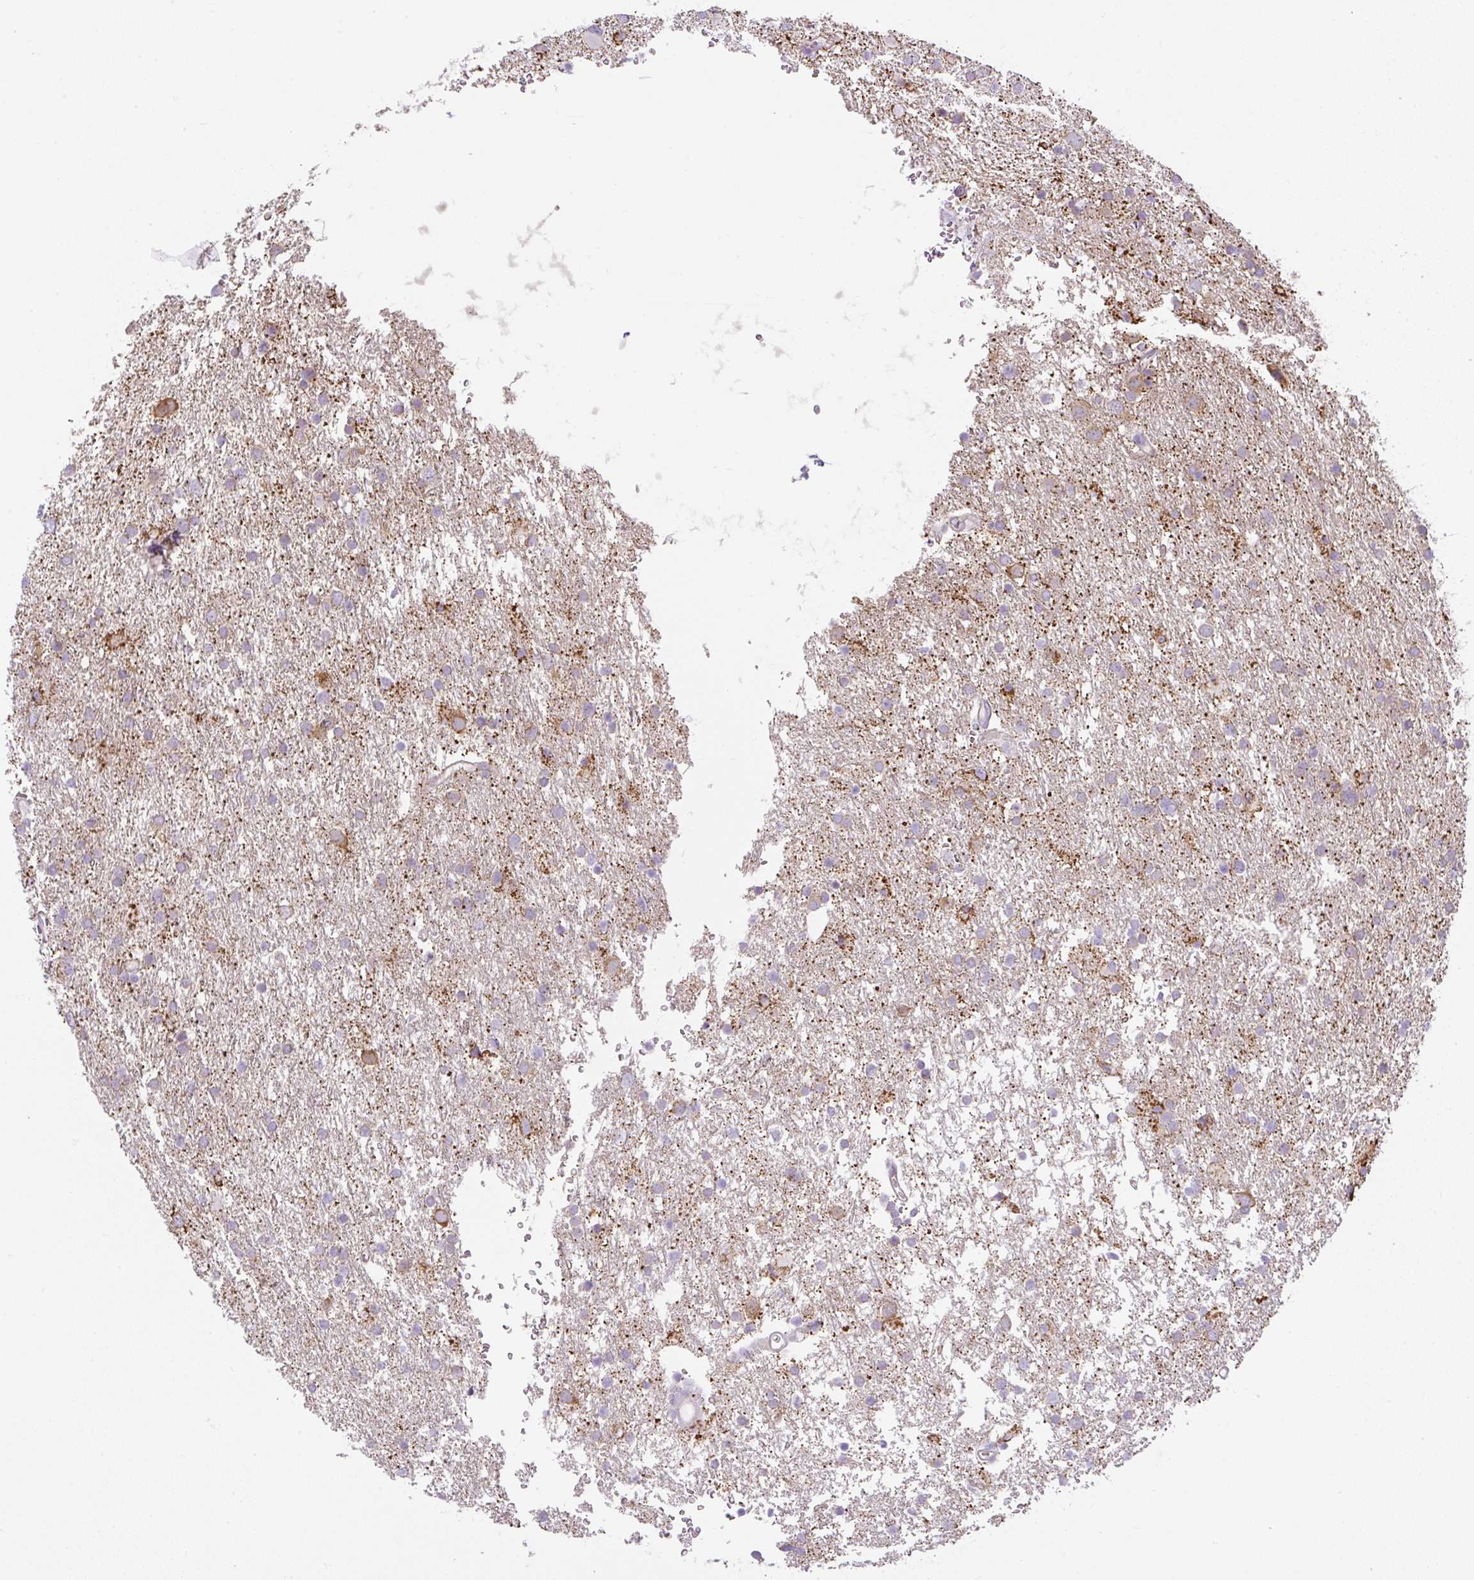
{"staining": {"intensity": "moderate", "quantity": "25%-75%", "location": "cytoplasmic/membranous"}, "tissue": "glioma", "cell_type": "Tumor cells", "image_type": "cancer", "snomed": [{"axis": "morphology", "description": "Glioma, malignant, Low grade"}, {"axis": "topography", "description": "Brain"}], "caption": "Low-grade glioma (malignant) was stained to show a protein in brown. There is medium levels of moderate cytoplasmic/membranous positivity in approximately 25%-75% of tumor cells.", "gene": "ADAMTS19", "patient": {"sex": "female", "age": 32}}